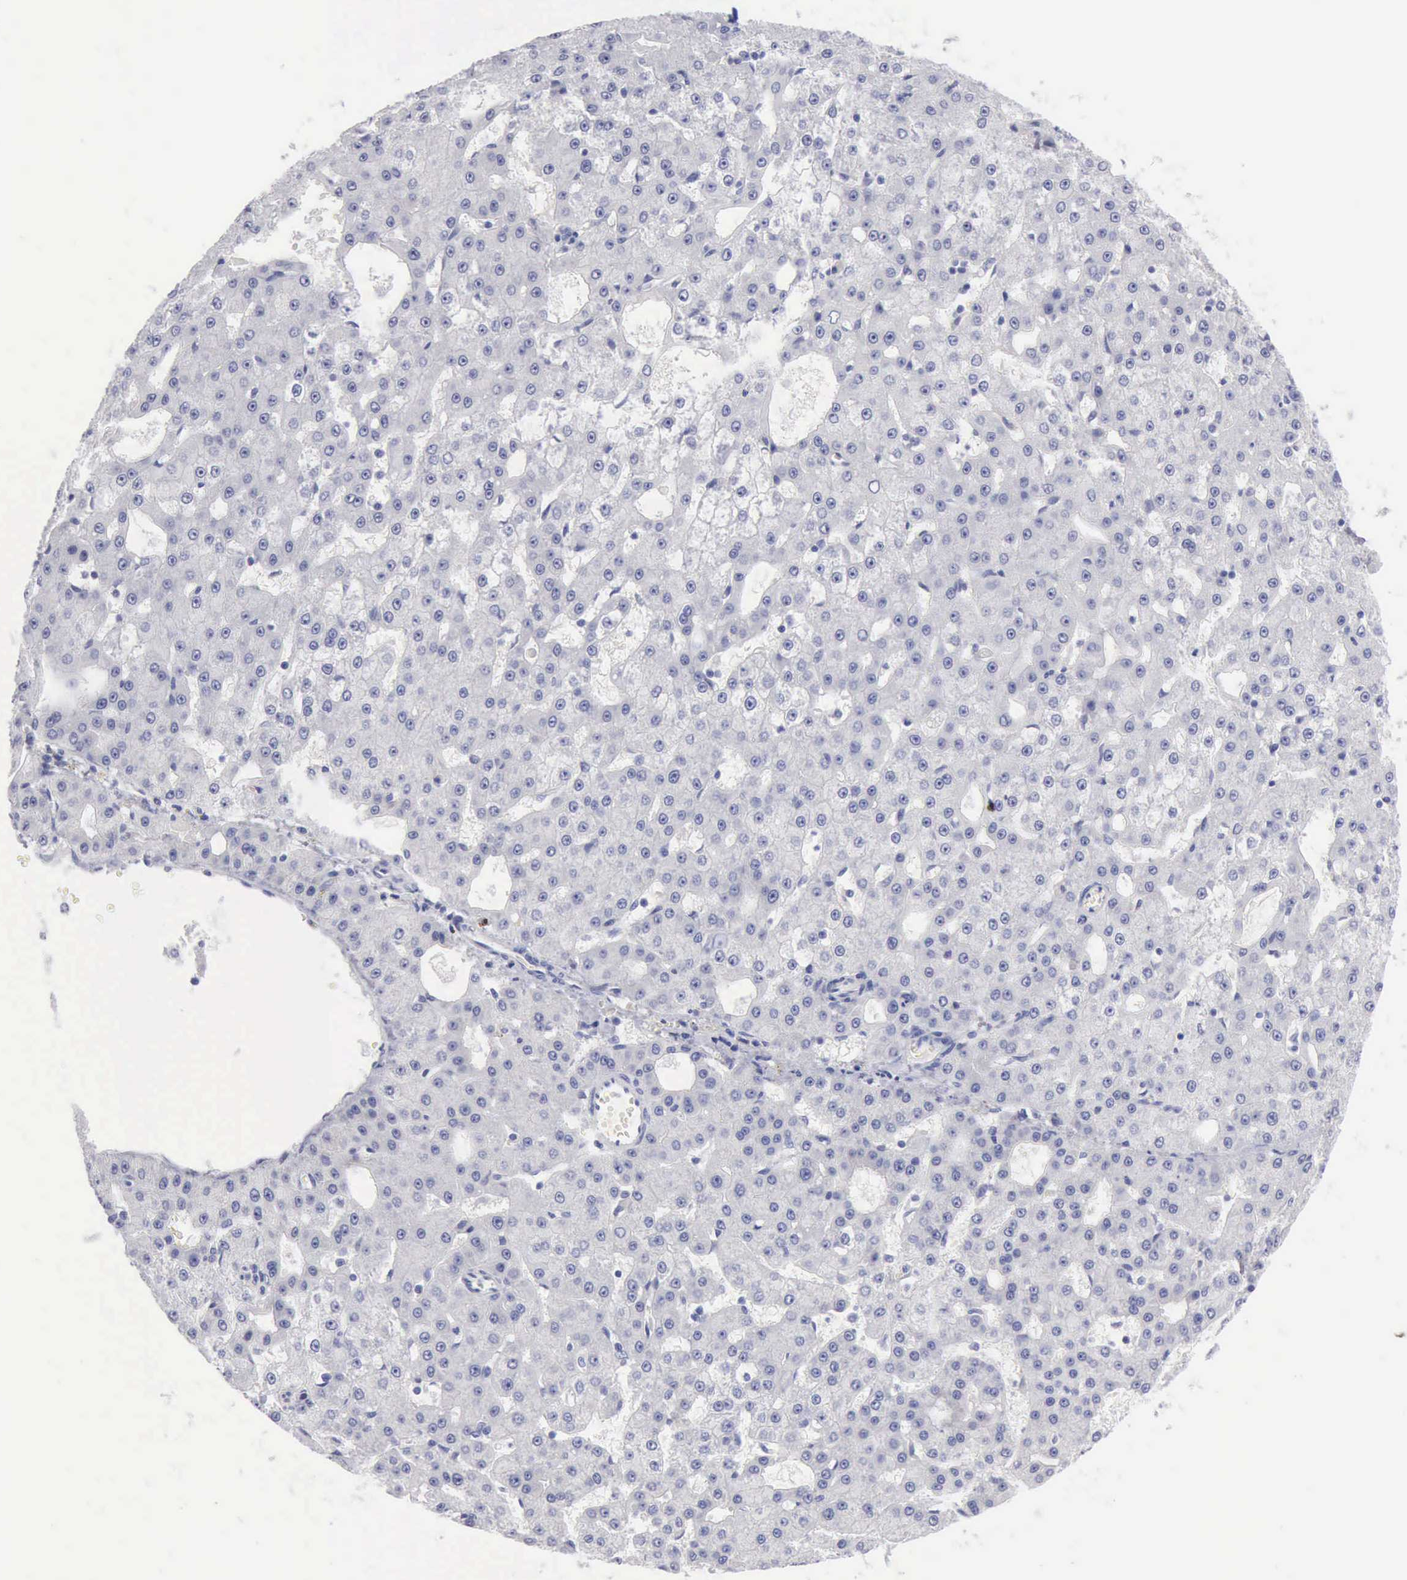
{"staining": {"intensity": "negative", "quantity": "none", "location": "none"}, "tissue": "liver cancer", "cell_type": "Tumor cells", "image_type": "cancer", "snomed": [{"axis": "morphology", "description": "Carcinoma, Hepatocellular, NOS"}, {"axis": "topography", "description": "Liver"}], "caption": "Tumor cells are negative for protein expression in human liver cancer (hepatocellular carcinoma).", "gene": "ANGEL1", "patient": {"sex": "male", "age": 47}}